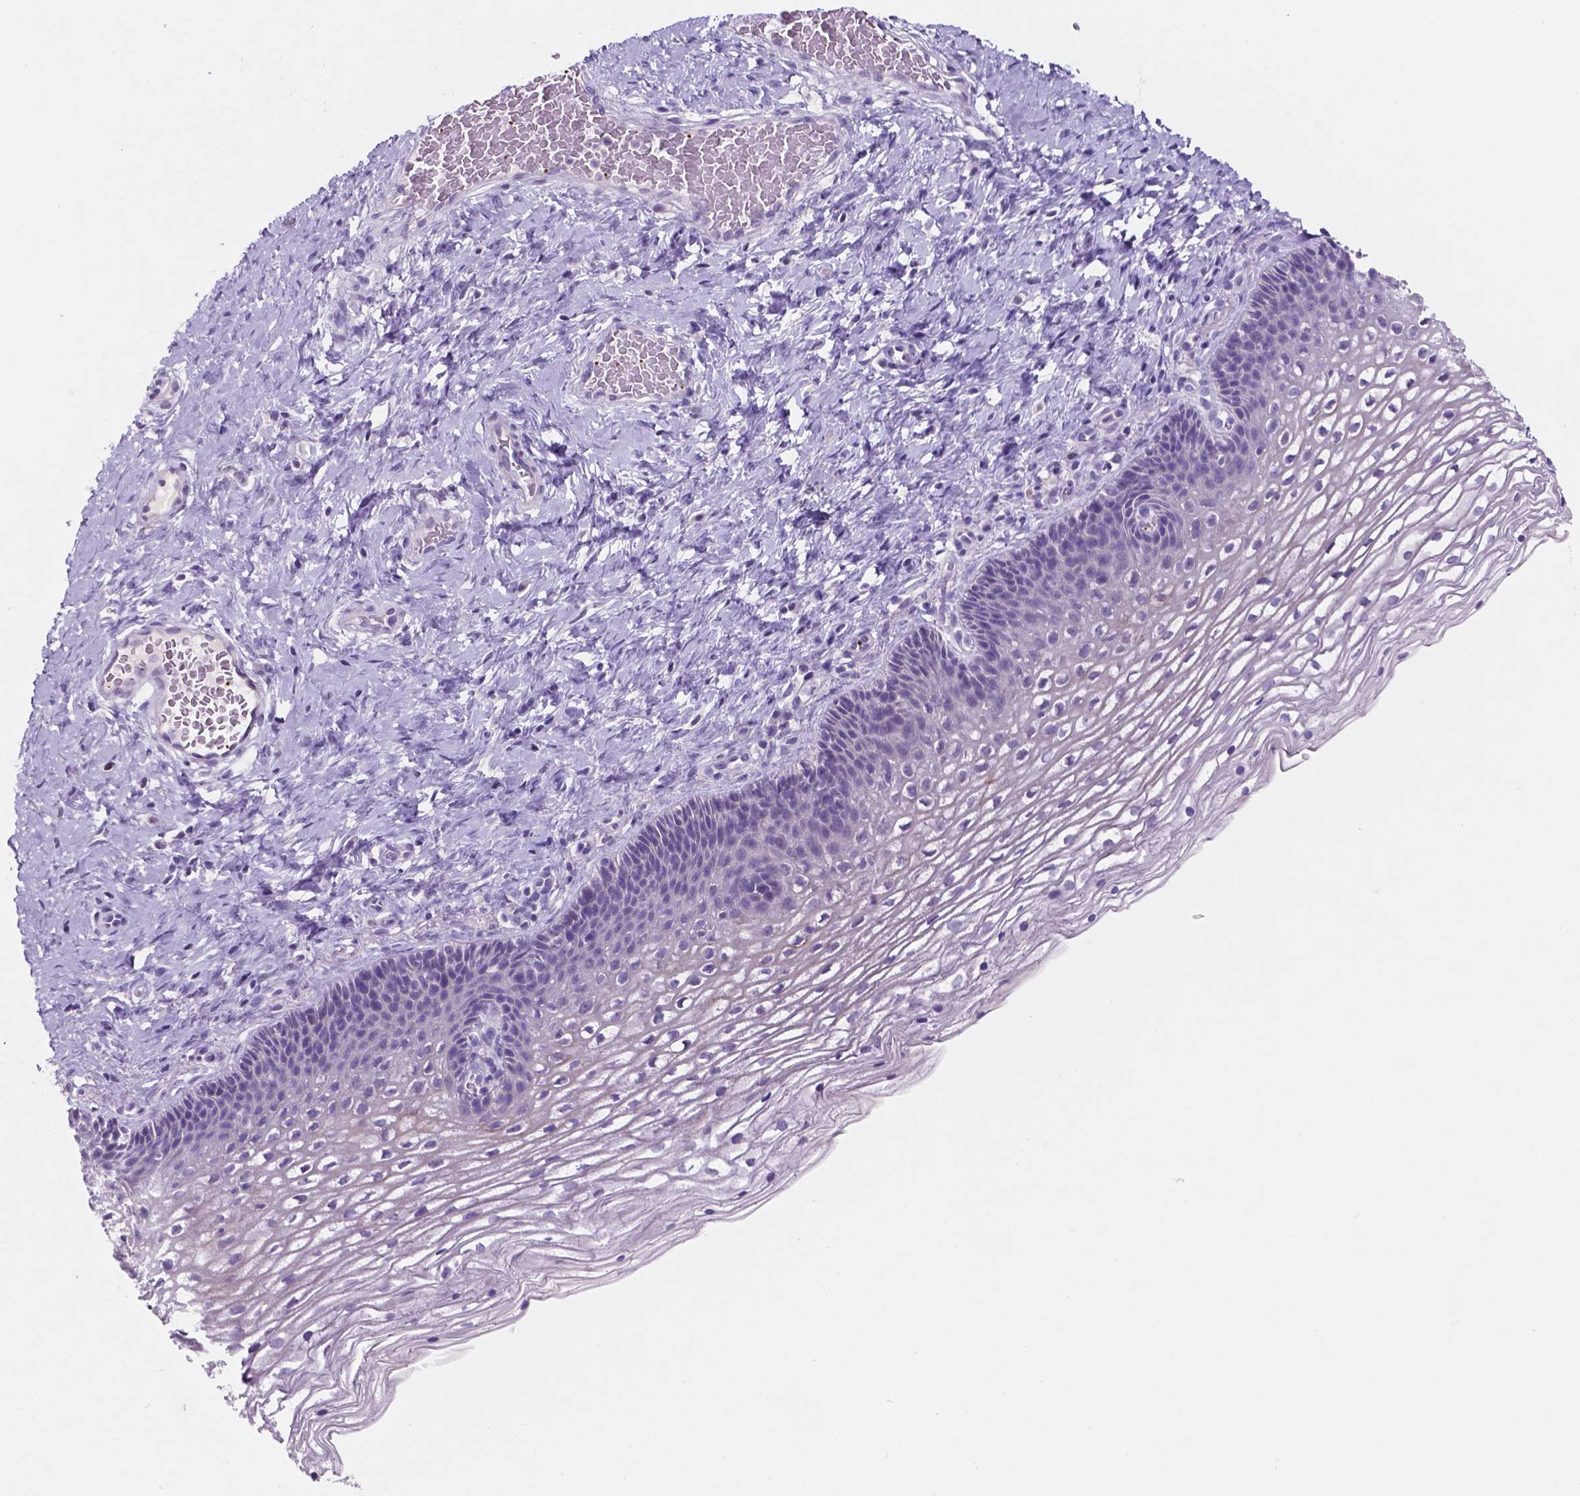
{"staining": {"intensity": "negative", "quantity": "none", "location": "none"}, "tissue": "cervix", "cell_type": "Glandular cells", "image_type": "normal", "snomed": [{"axis": "morphology", "description": "Normal tissue, NOS"}, {"axis": "topography", "description": "Cervix"}], "caption": "DAB (3,3'-diaminobenzidine) immunohistochemical staining of normal human cervix shows no significant expression in glandular cells.", "gene": "EBLN2", "patient": {"sex": "female", "age": 34}}